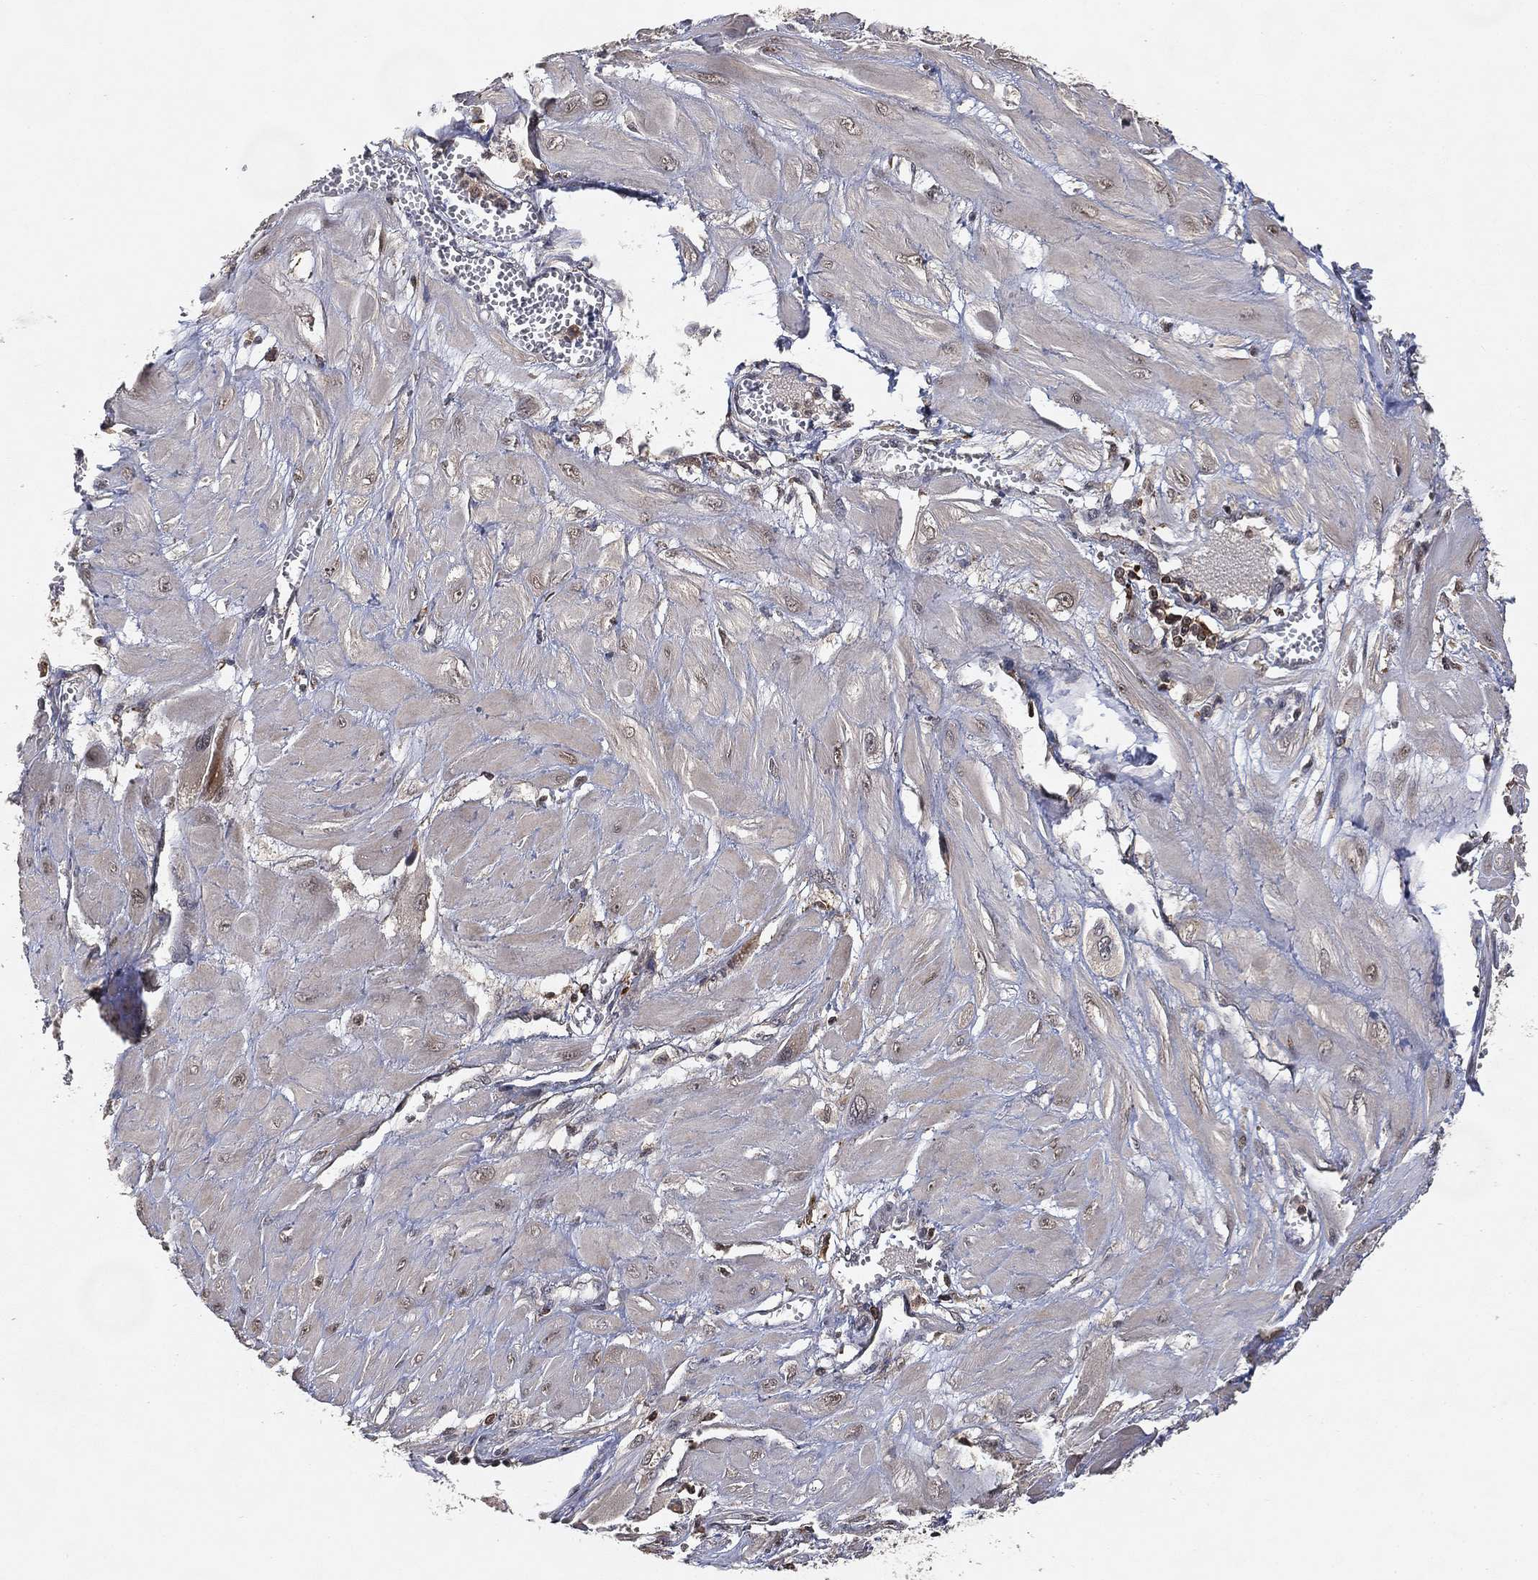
{"staining": {"intensity": "negative", "quantity": "none", "location": "none"}, "tissue": "cervical cancer", "cell_type": "Tumor cells", "image_type": "cancer", "snomed": [{"axis": "morphology", "description": "Squamous cell carcinoma, NOS"}, {"axis": "topography", "description": "Cervix"}], "caption": "This is an IHC histopathology image of human cervical cancer (squamous cell carcinoma). There is no staining in tumor cells.", "gene": "WDR26", "patient": {"sex": "female", "age": 34}}